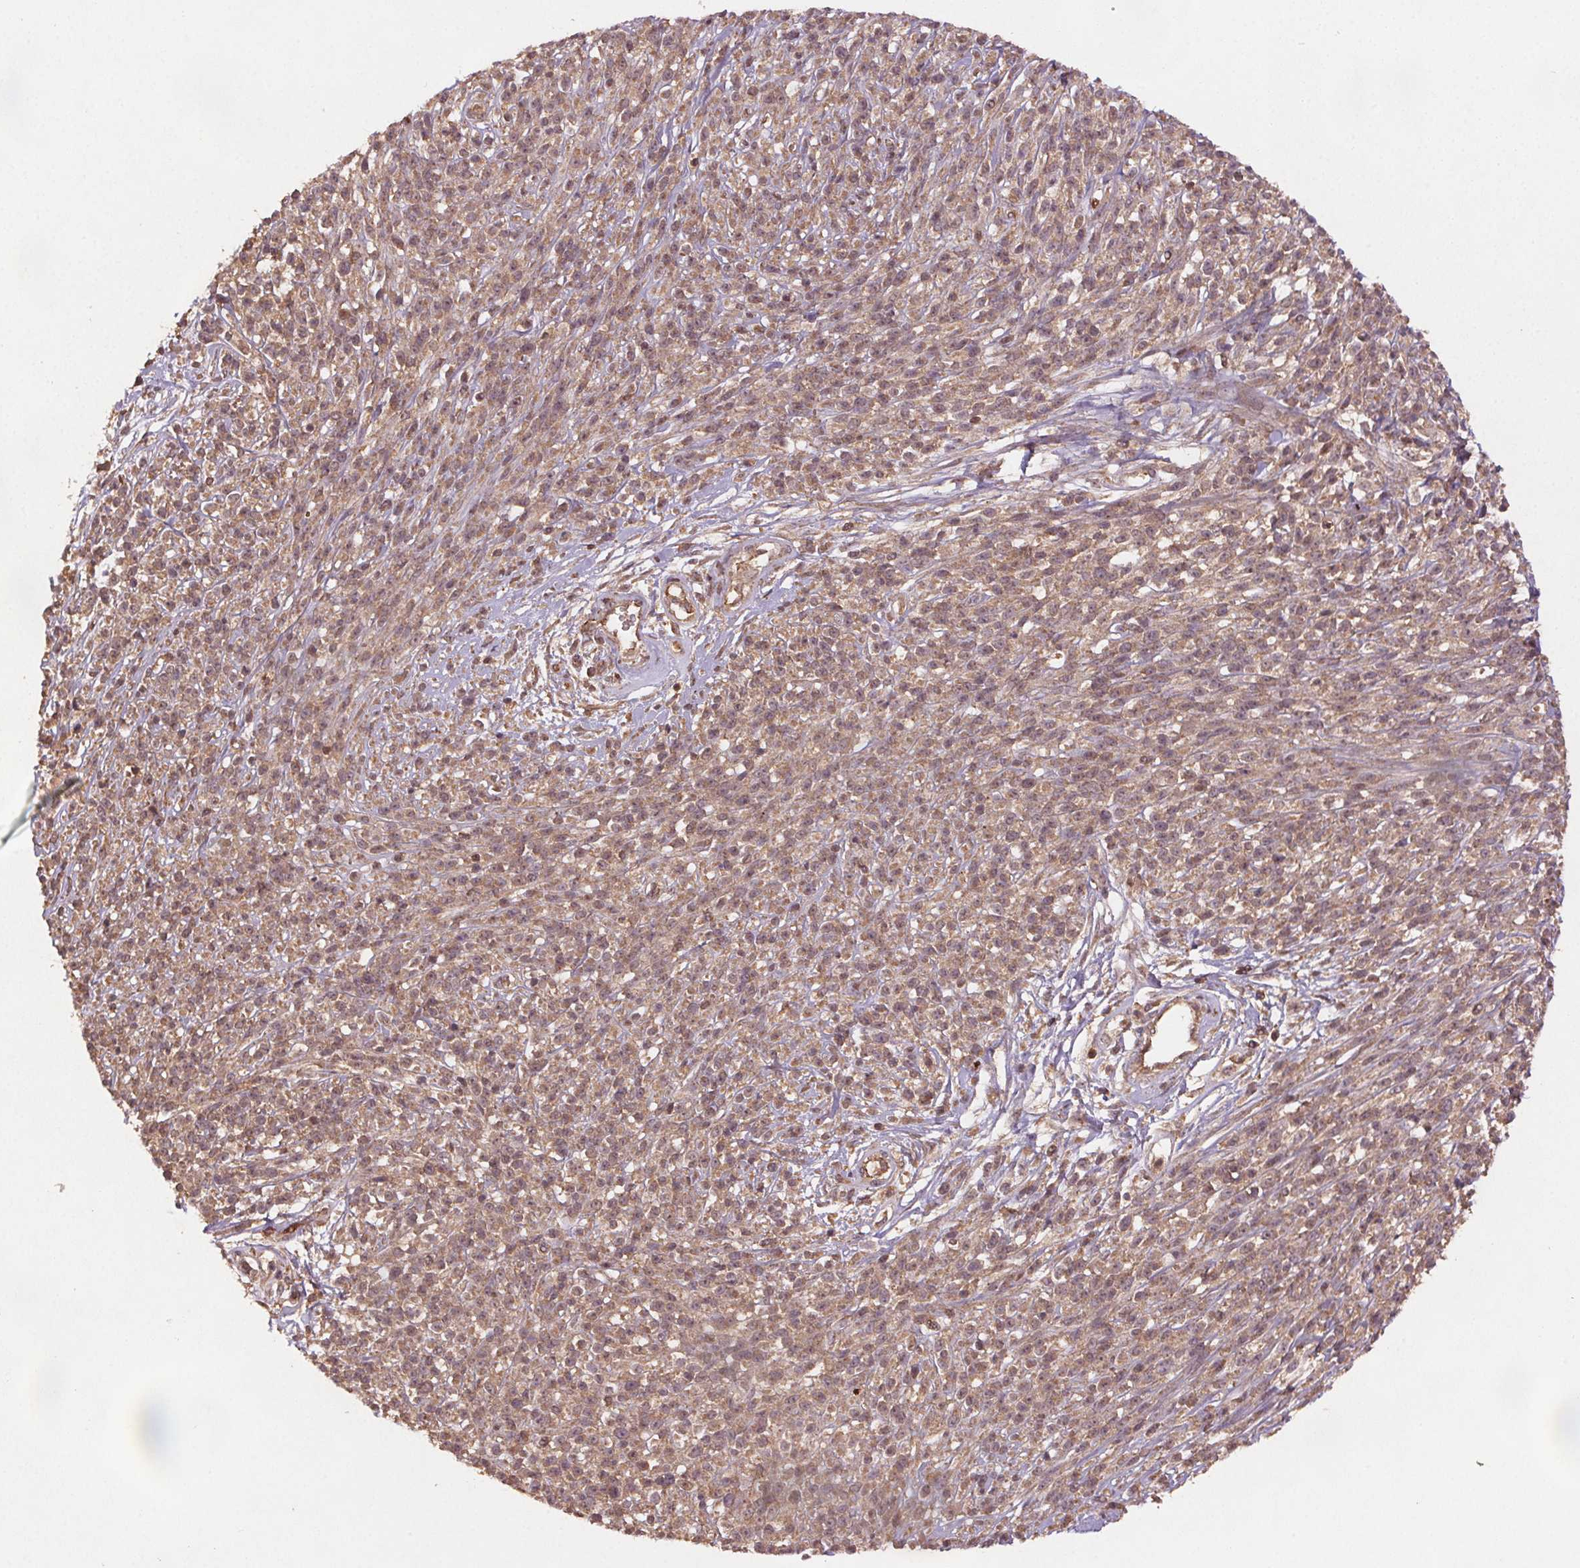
{"staining": {"intensity": "weak", "quantity": ">75%", "location": "cytoplasmic/membranous,nuclear"}, "tissue": "melanoma", "cell_type": "Tumor cells", "image_type": "cancer", "snomed": [{"axis": "morphology", "description": "Malignant melanoma, NOS"}, {"axis": "topography", "description": "Skin"}, {"axis": "topography", "description": "Skin of trunk"}], "caption": "Malignant melanoma was stained to show a protein in brown. There is low levels of weak cytoplasmic/membranous and nuclear staining in approximately >75% of tumor cells.", "gene": "SEC14L2", "patient": {"sex": "male", "age": 74}}